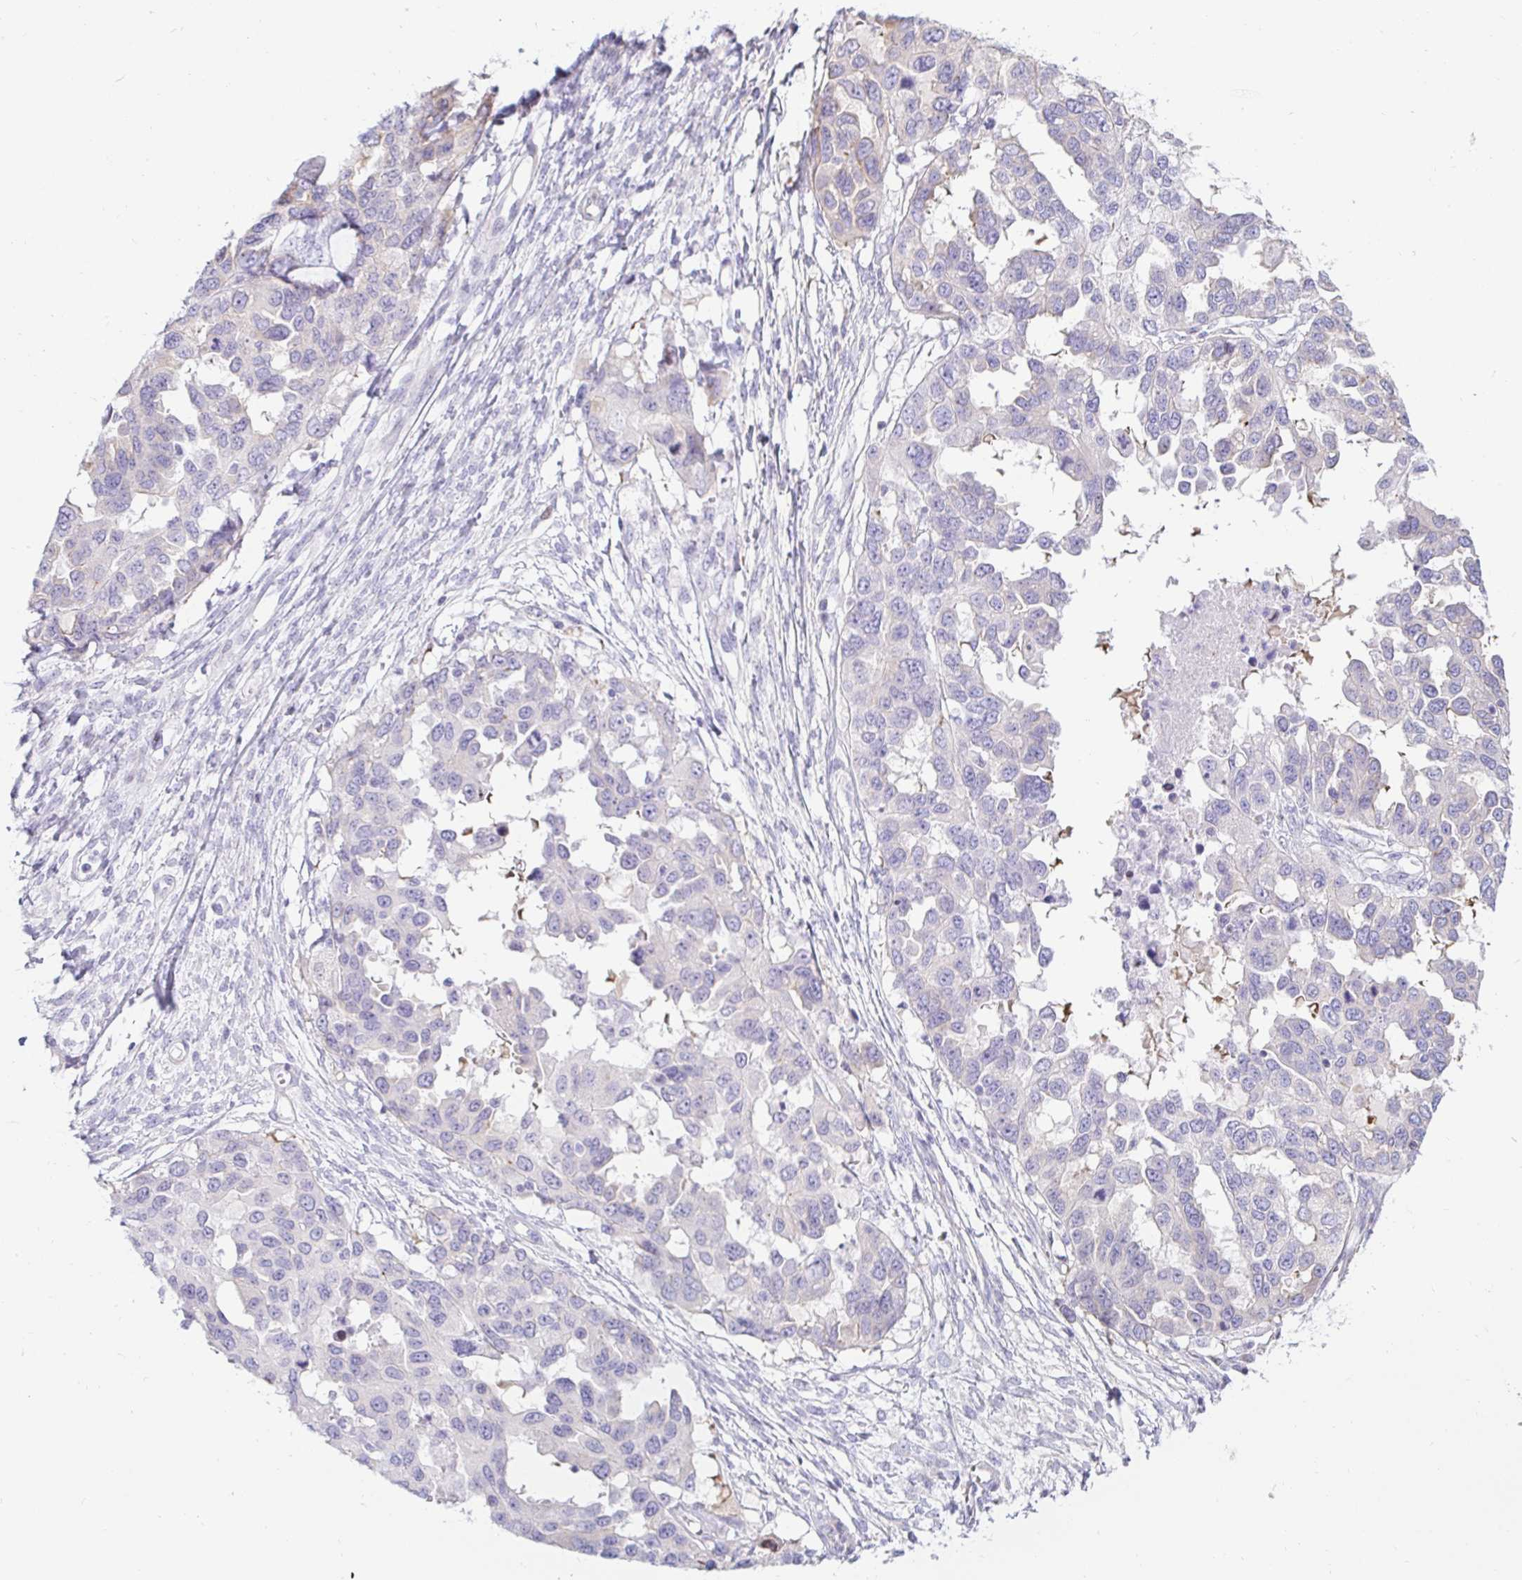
{"staining": {"intensity": "negative", "quantity": "none", "location": "none"}, "tissue": "ovarian cancer", "cell_type": "Tumor cells", "image_type": "cancer", "snomed": [{"axis": "morphology", "description": "Cystadenocarcinoma, serous, NOS"}, {"axis": "topography", "description": "Ovary"}], "caption": "This is an immunohistochemistry (IHC) image of ovarian cancer (serous cystadenocarcinoma). There is no positivity in tumor cells.", "gene": "CAPSL", "patient": {"sex": "female", "age": 53}}